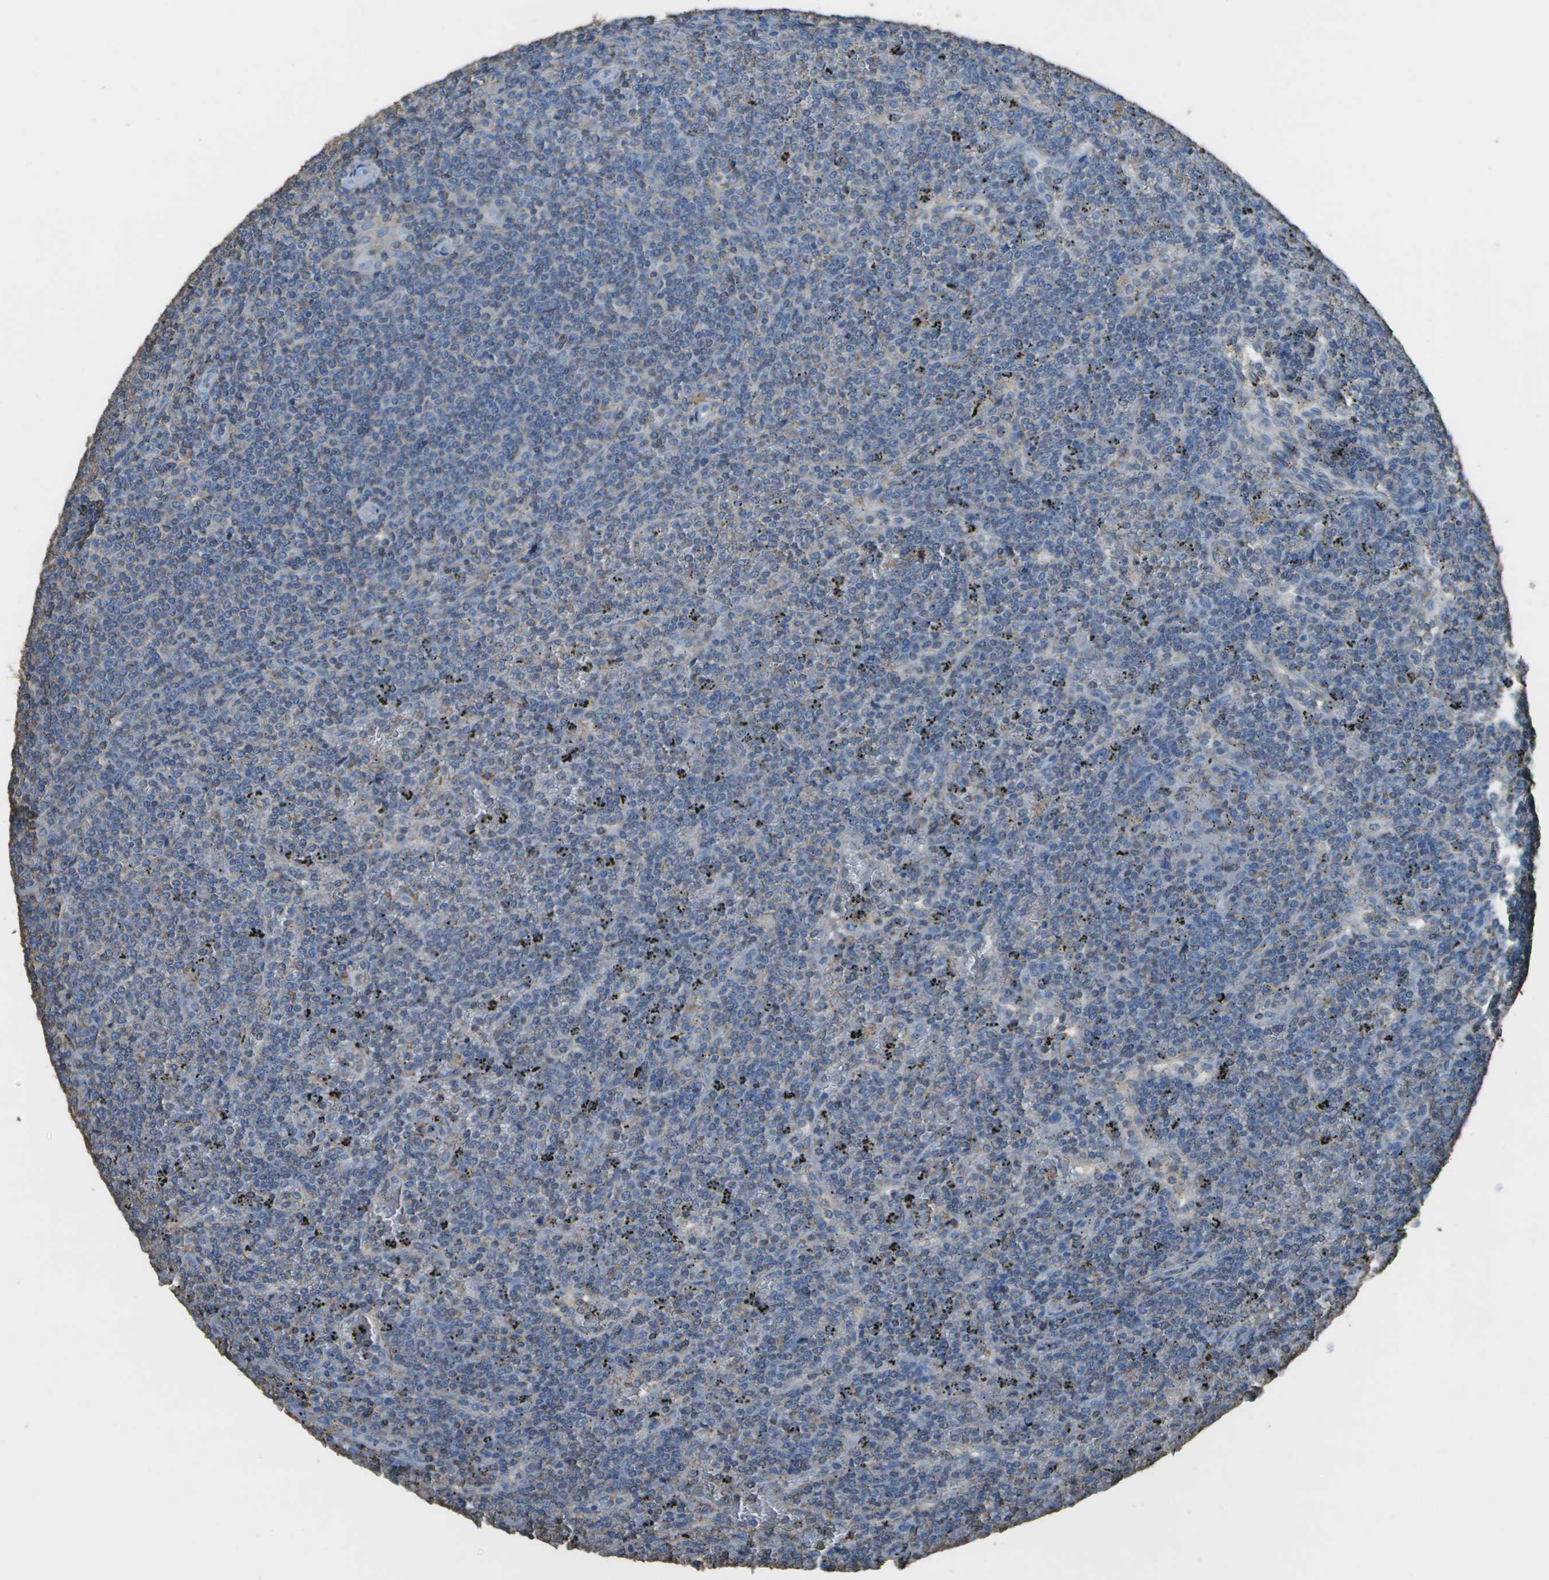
{"staining": {"intensity": "negative", "quantity": "none", "location": "none"}, "tissue": "lymphoma", "cell_type": "Tumor cells", "image_type": "cancer", "snomed": [{"axis": "morphology", "description": "Malignant lymphoma, non-Hodgkin's type, Low grade"}, {"axis": "topography", "description": "Spleen"}], "caption": "Lymphoma was stained to show a protein in brown. There is no significant expression in tumor cells.", "gene": "CYP4F11", "patient": {"sex": "female", "age": 19}}